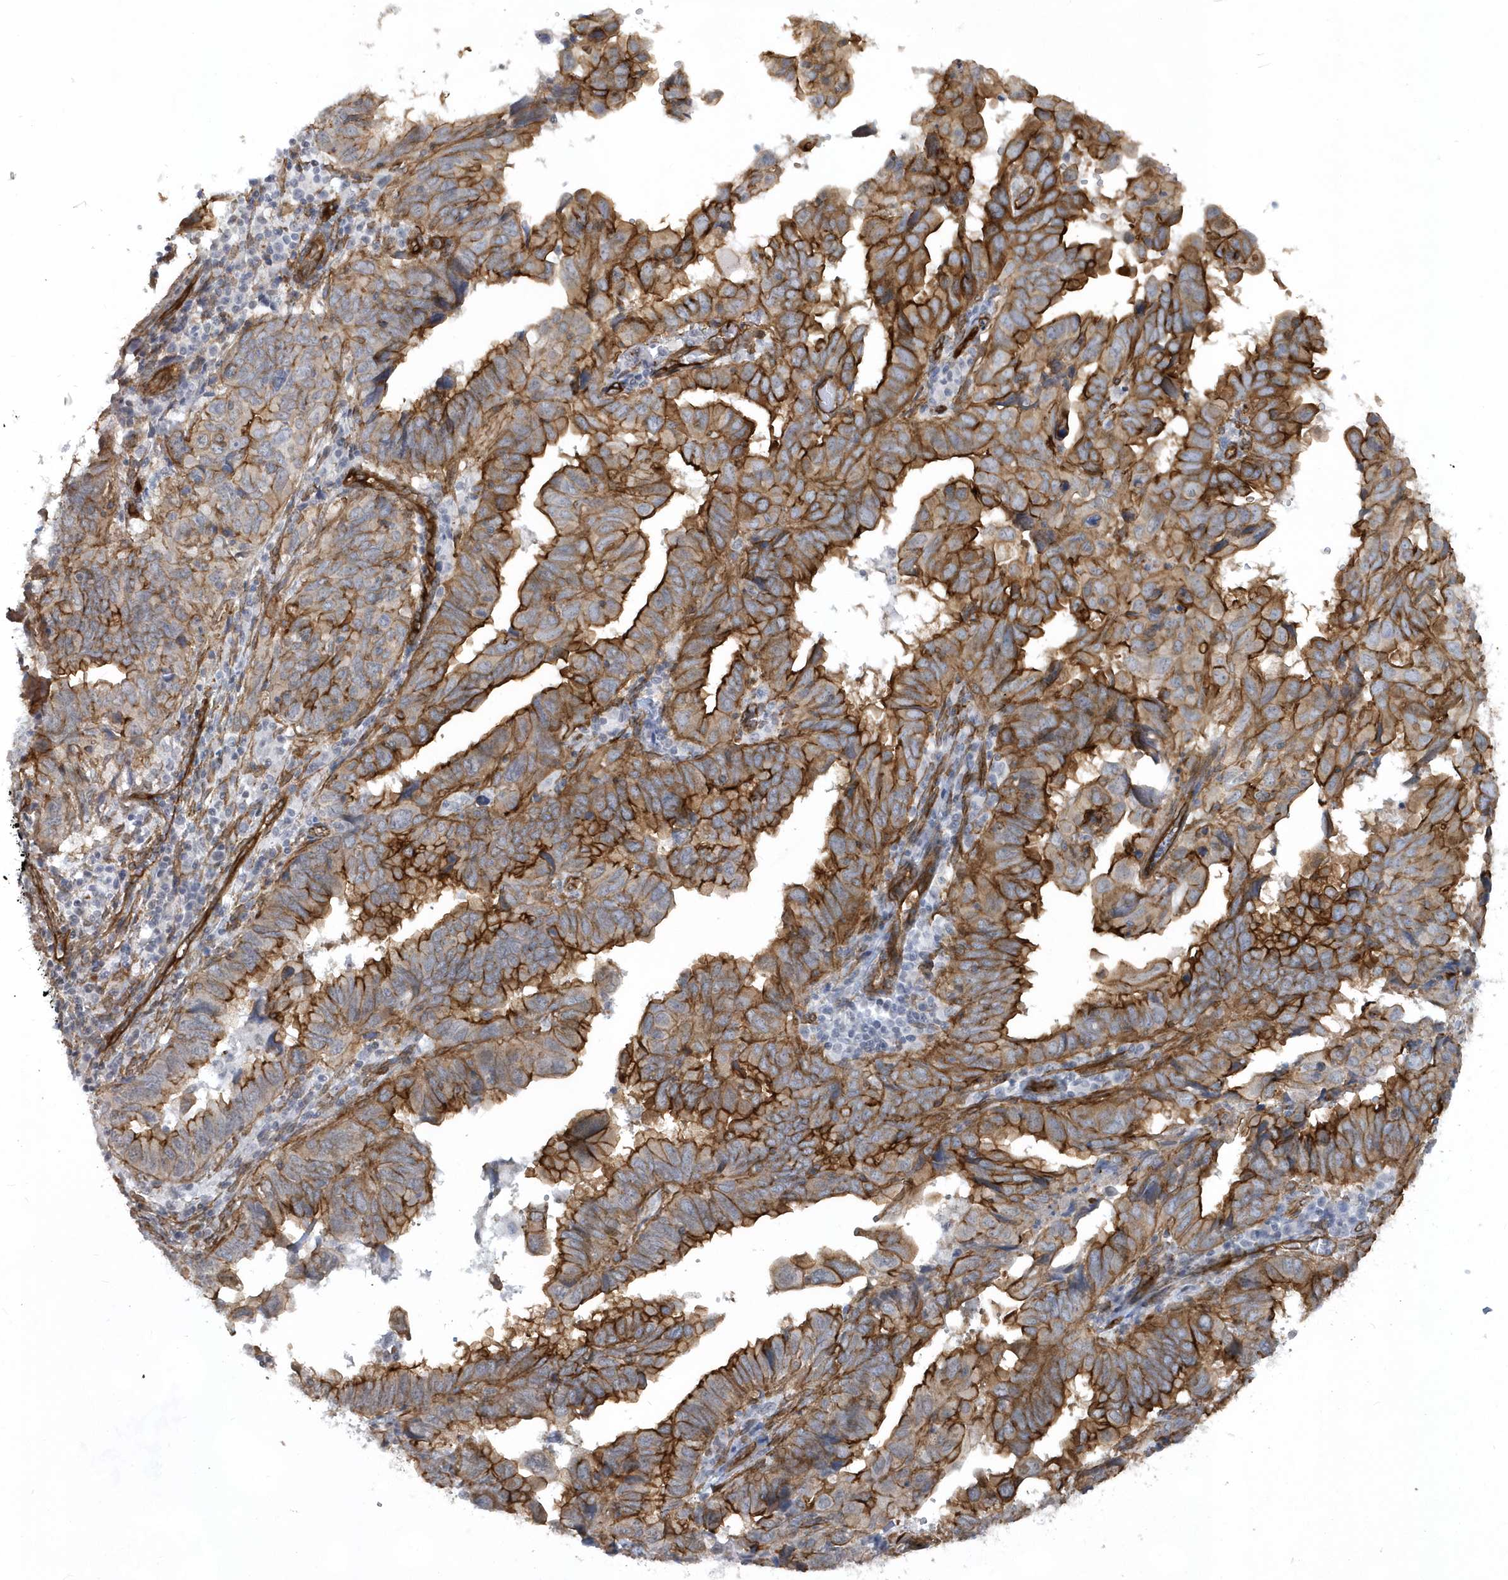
{"staining": {"intensity": "strong", "quantity": "25%-75%", "location": "cytoplasmic/membranous"}, "tissue": "endometrial cancer", "cell_type": "Tumor cells", "image_type": "cancer", "snomed": [{"axis": "morphology", "description": "Adenocarcinoma, NOS"}, {"axis": "topography", "description": "Uterus"}], "caption": "There is high levels of strong cytoplasmic/membranous expression in tumor cells of endometrial adenocarcinoma, as demonstrated by immunohistochemical staining (brown color).", "gene": "RAI14", "patient": {"sex": "female", "age": 77}}